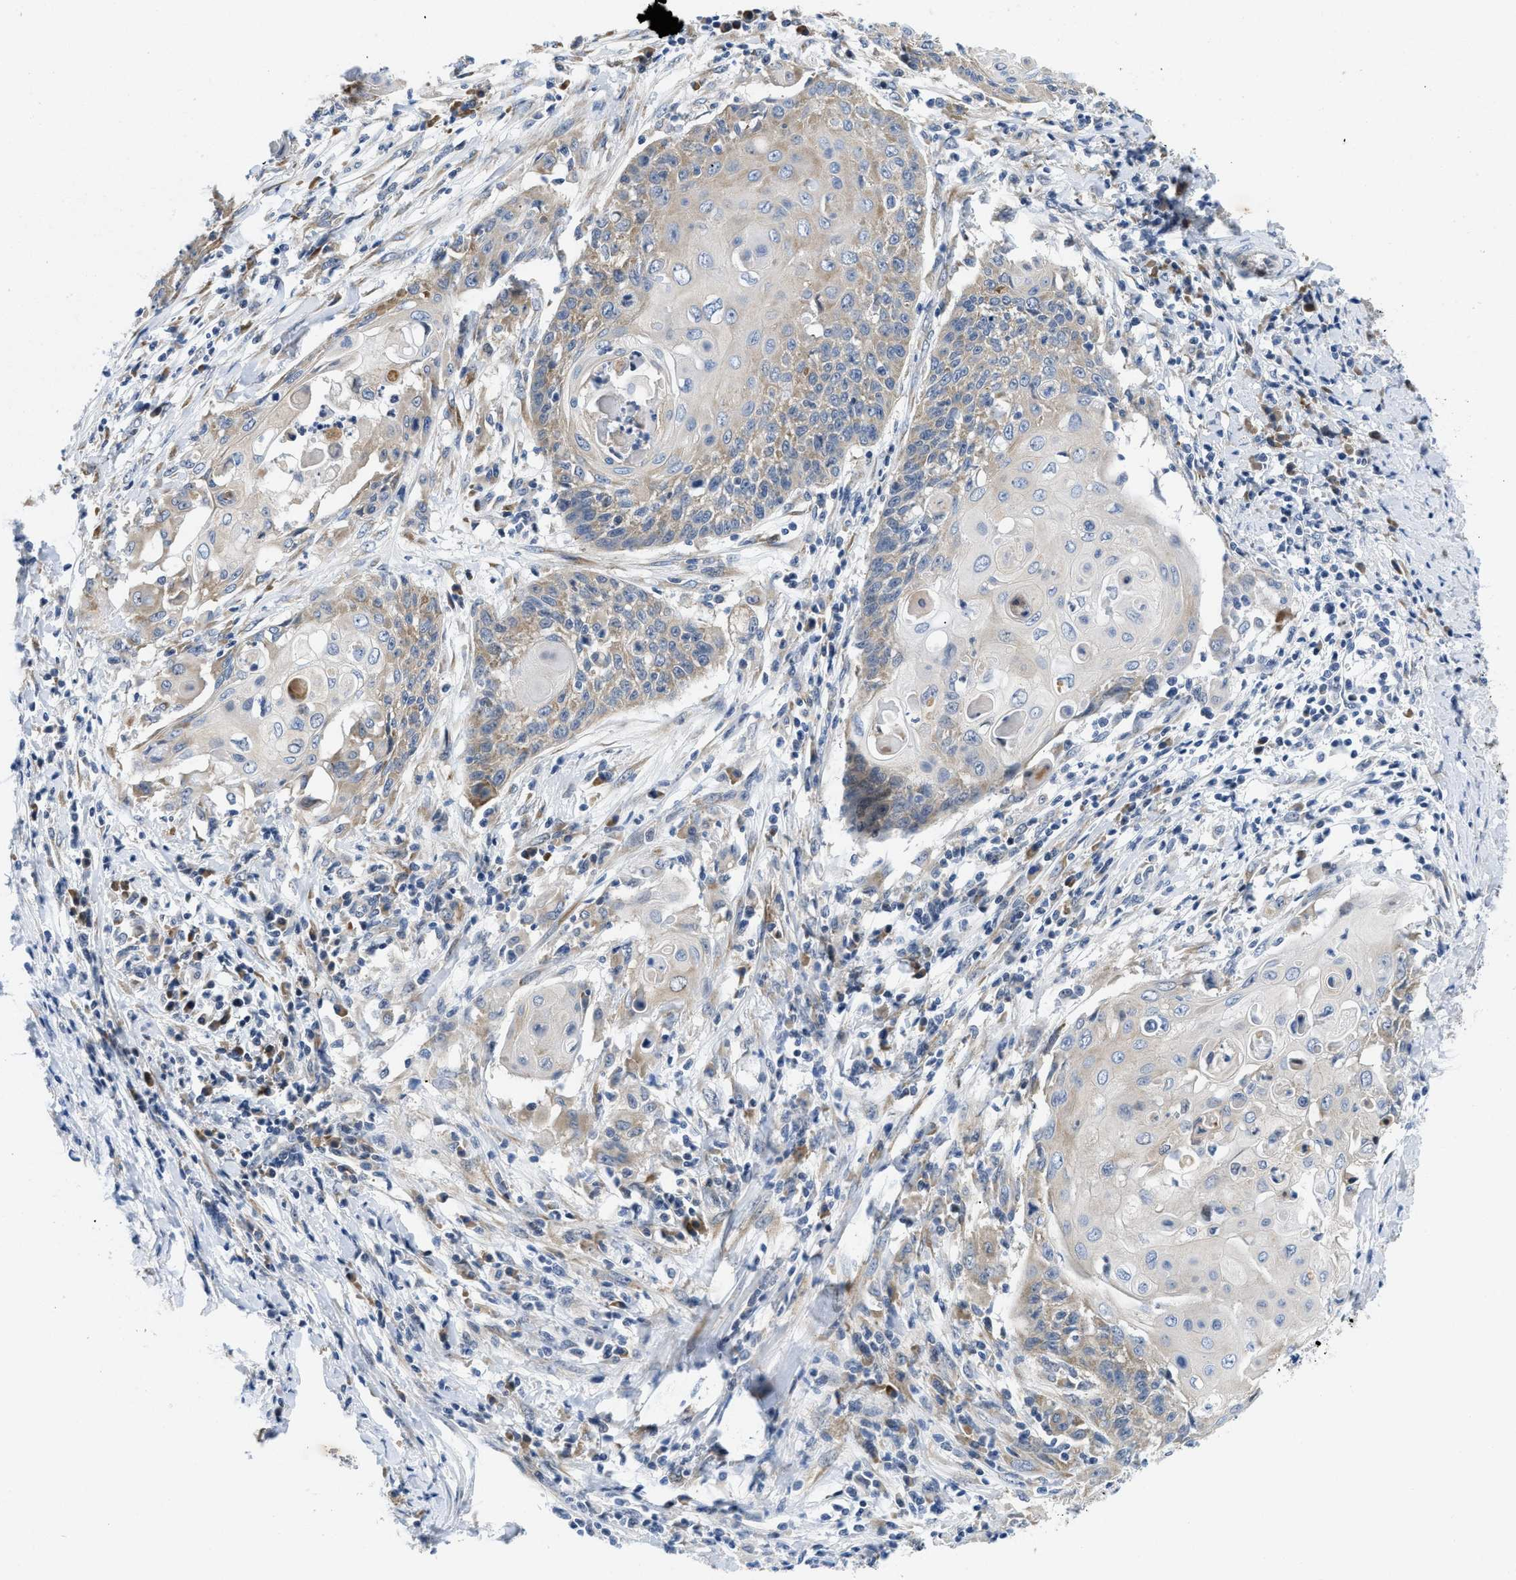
{"staining": {"intensity": "weak", "quantity": "25%-75%", "location": "cytoplasmic/membranous"}, "tissue": "cervical cancer", "cell_type": "Tumor cells", "image_type": "cancer", "snomed": [{"axis": "morphology", "description": "Squamous cell carcinoma, NOS"}, {"axis": "topography", "description": "Cervix"}], "caption": "Human cervical cancer stained with a protein marker displays weak staining in tumor cells.", "gene": "IKBKE", "patient": {"sex": "female", "age": 39}}